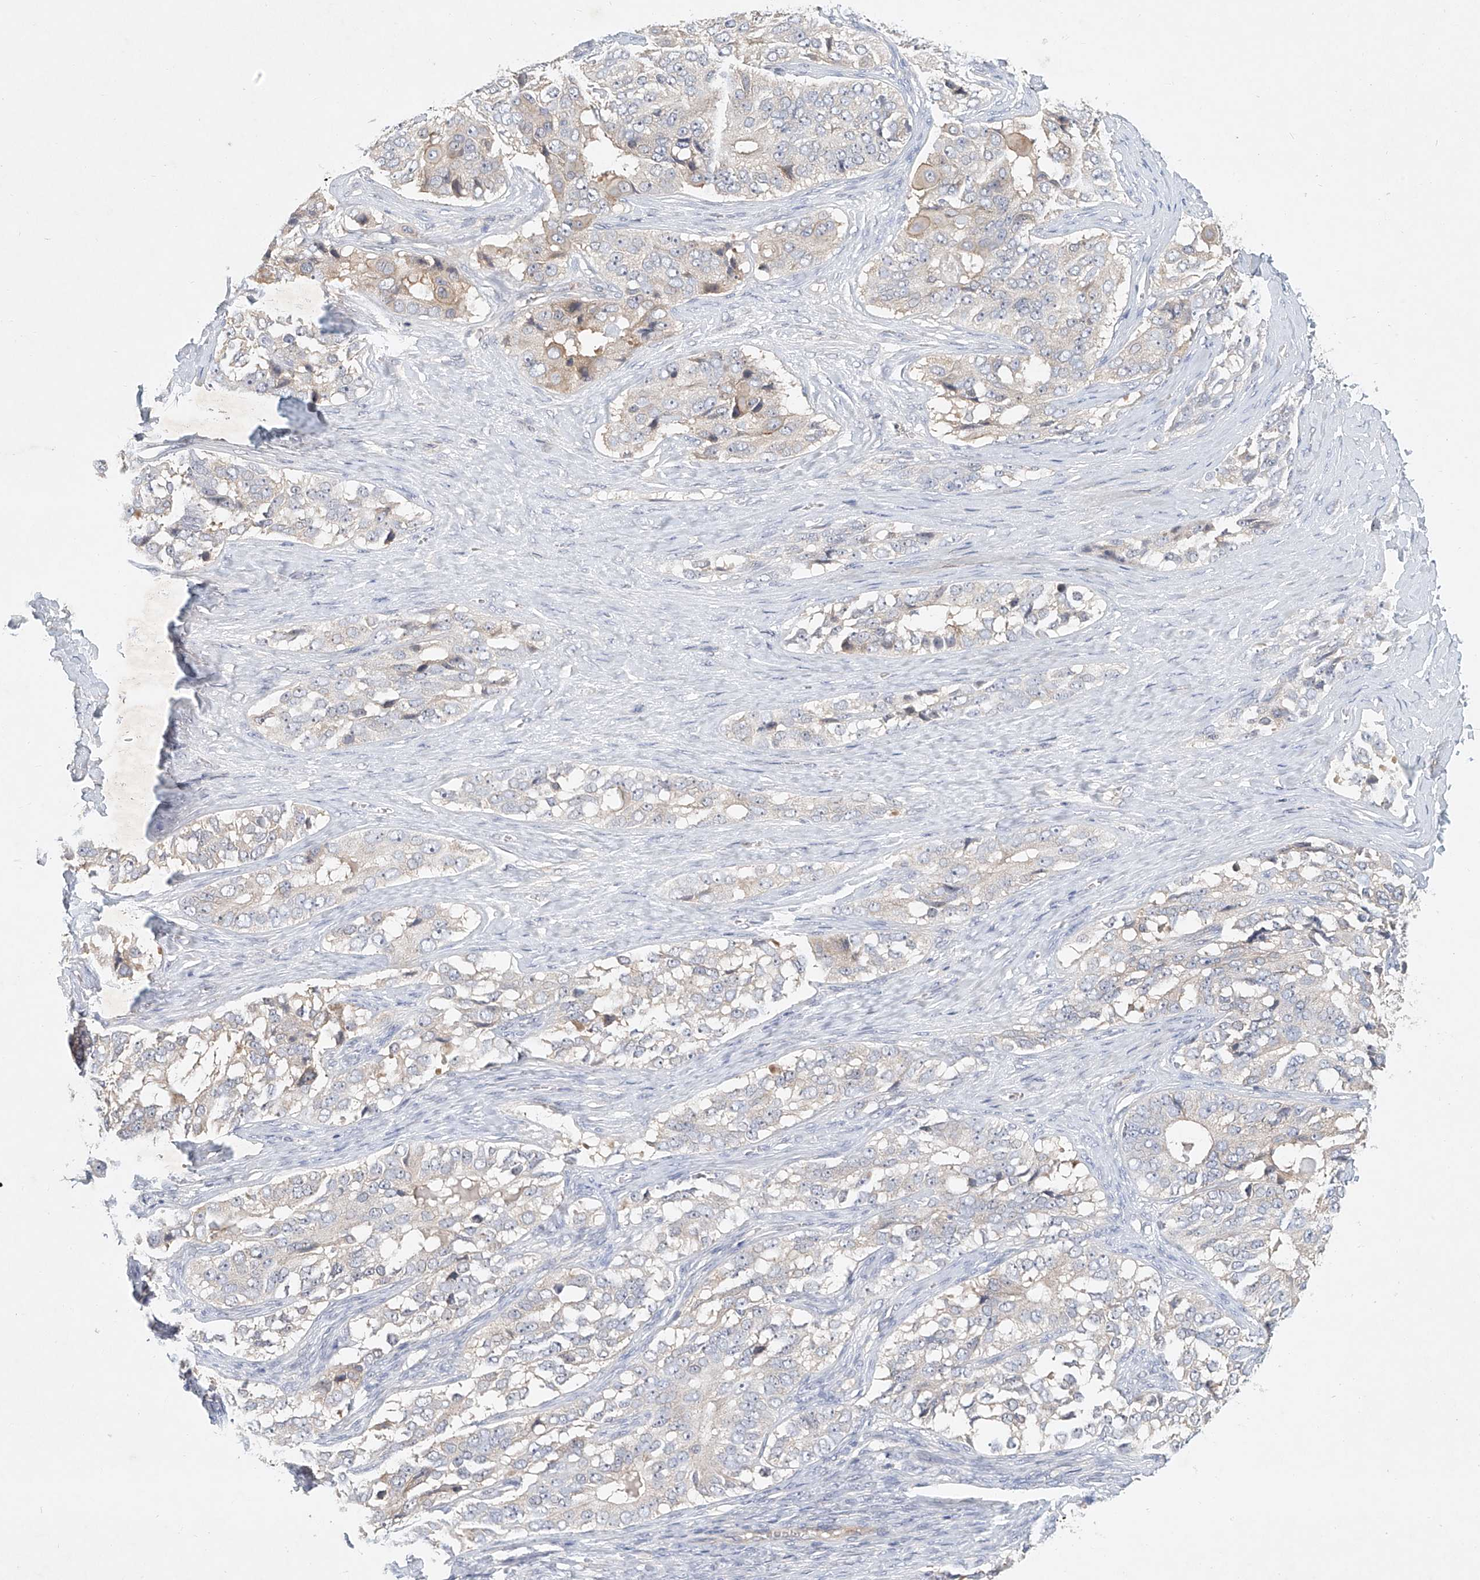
{"staining": {"intensity": "weak", "quantity": "<25%", "location": "cytoplasmic/membranous"}, "tissue": "ovarian cancer", "cell_type": "Tumor cells", "image_type": "cancer", "snomed": [{"axis": "morphology", "description": "Carcinoma, endometroid"}, {"axis": "topography", "description": "Ovary"}], "caption": "Tumor cells show no significant protein staining in ovarian endometroid carcinoma.", "gene": "CARMIL1", "patient": {"sex": "female", "age": 51}}